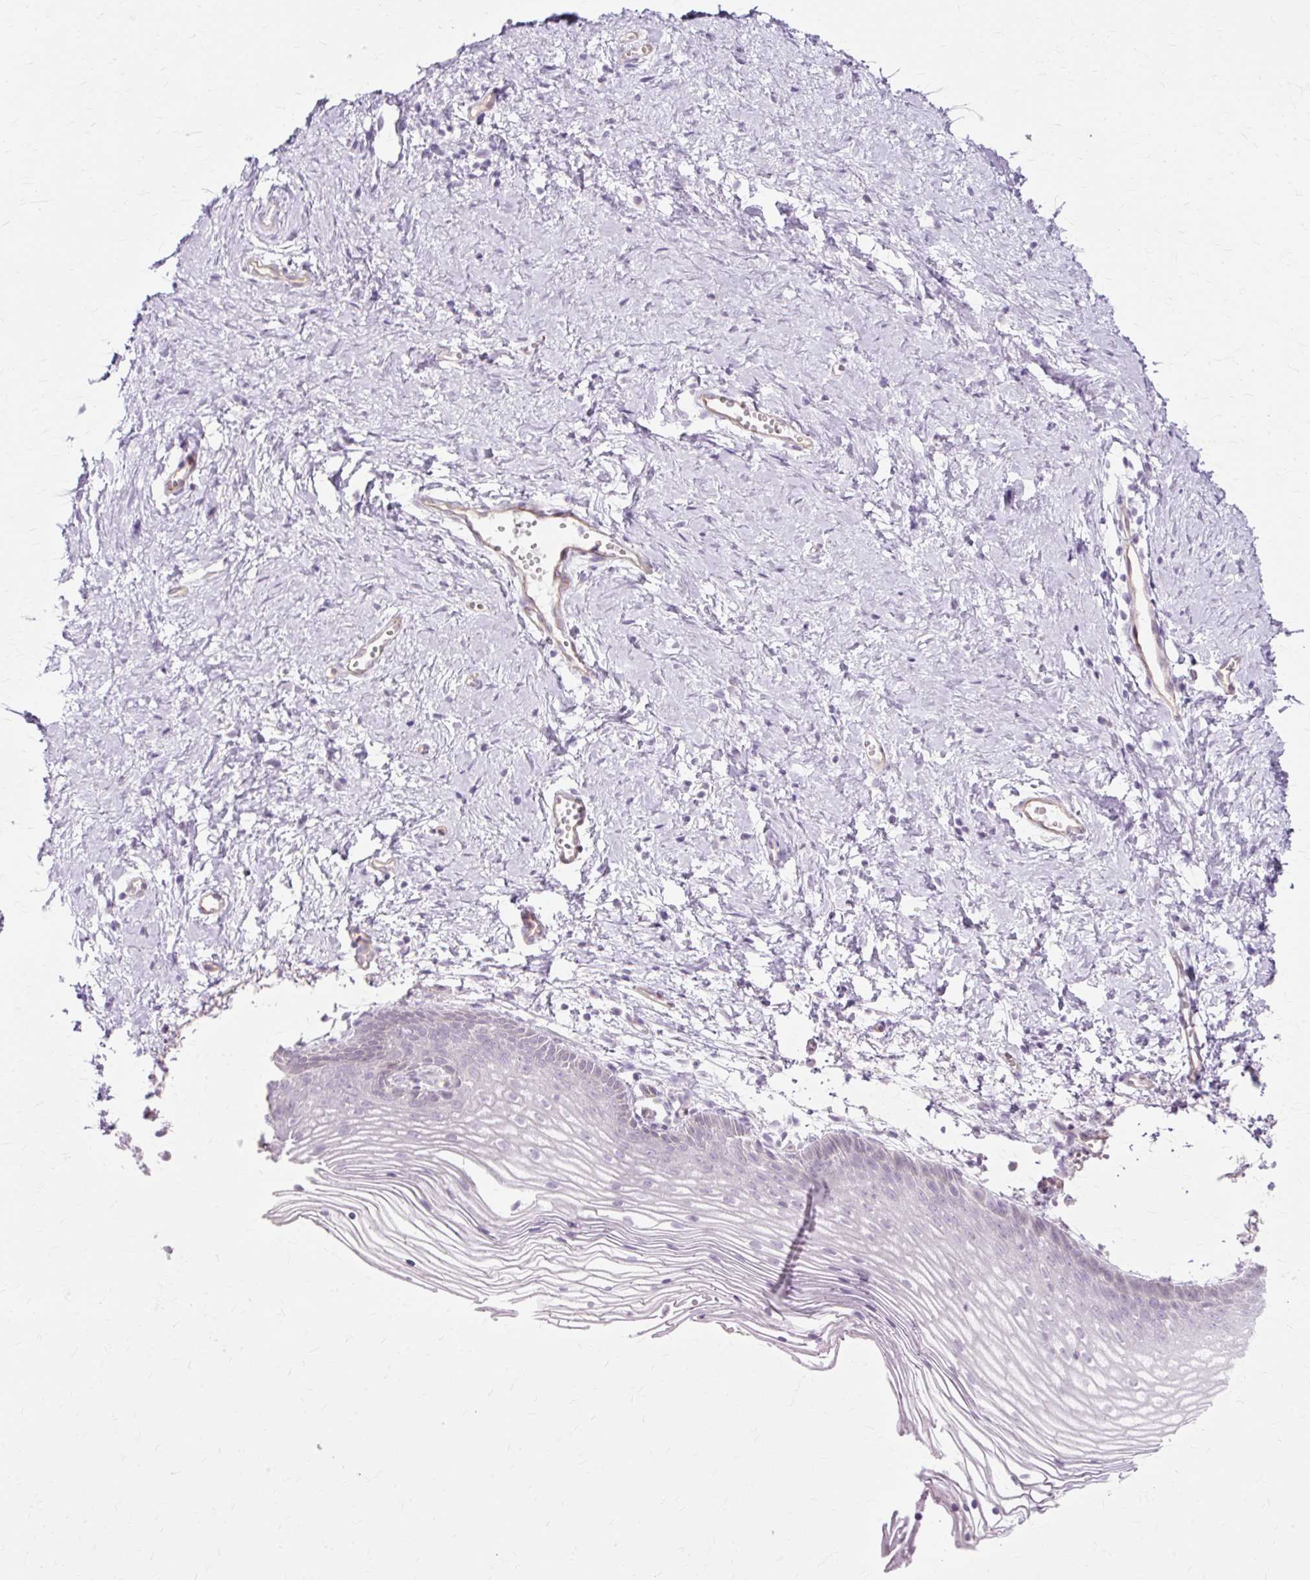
{"staining": {"intensity": "negative", "quantity": "none", "location": "none"}, "tissue": "vagina", "cell_type": "Squamous epithelial cells", "image_type": "normal", "snomed": [{"axis": "morphology", "description": "Normal tissue, NOS"}, {"axis": "topography", "description": "Vagina"}], "caption": "Immunohistochemical staining of benign human vagina displays no significant expression in squamous epithelial cells.", "gene": "ZNF35", "patient": {"sex": "female", "age": 56}}